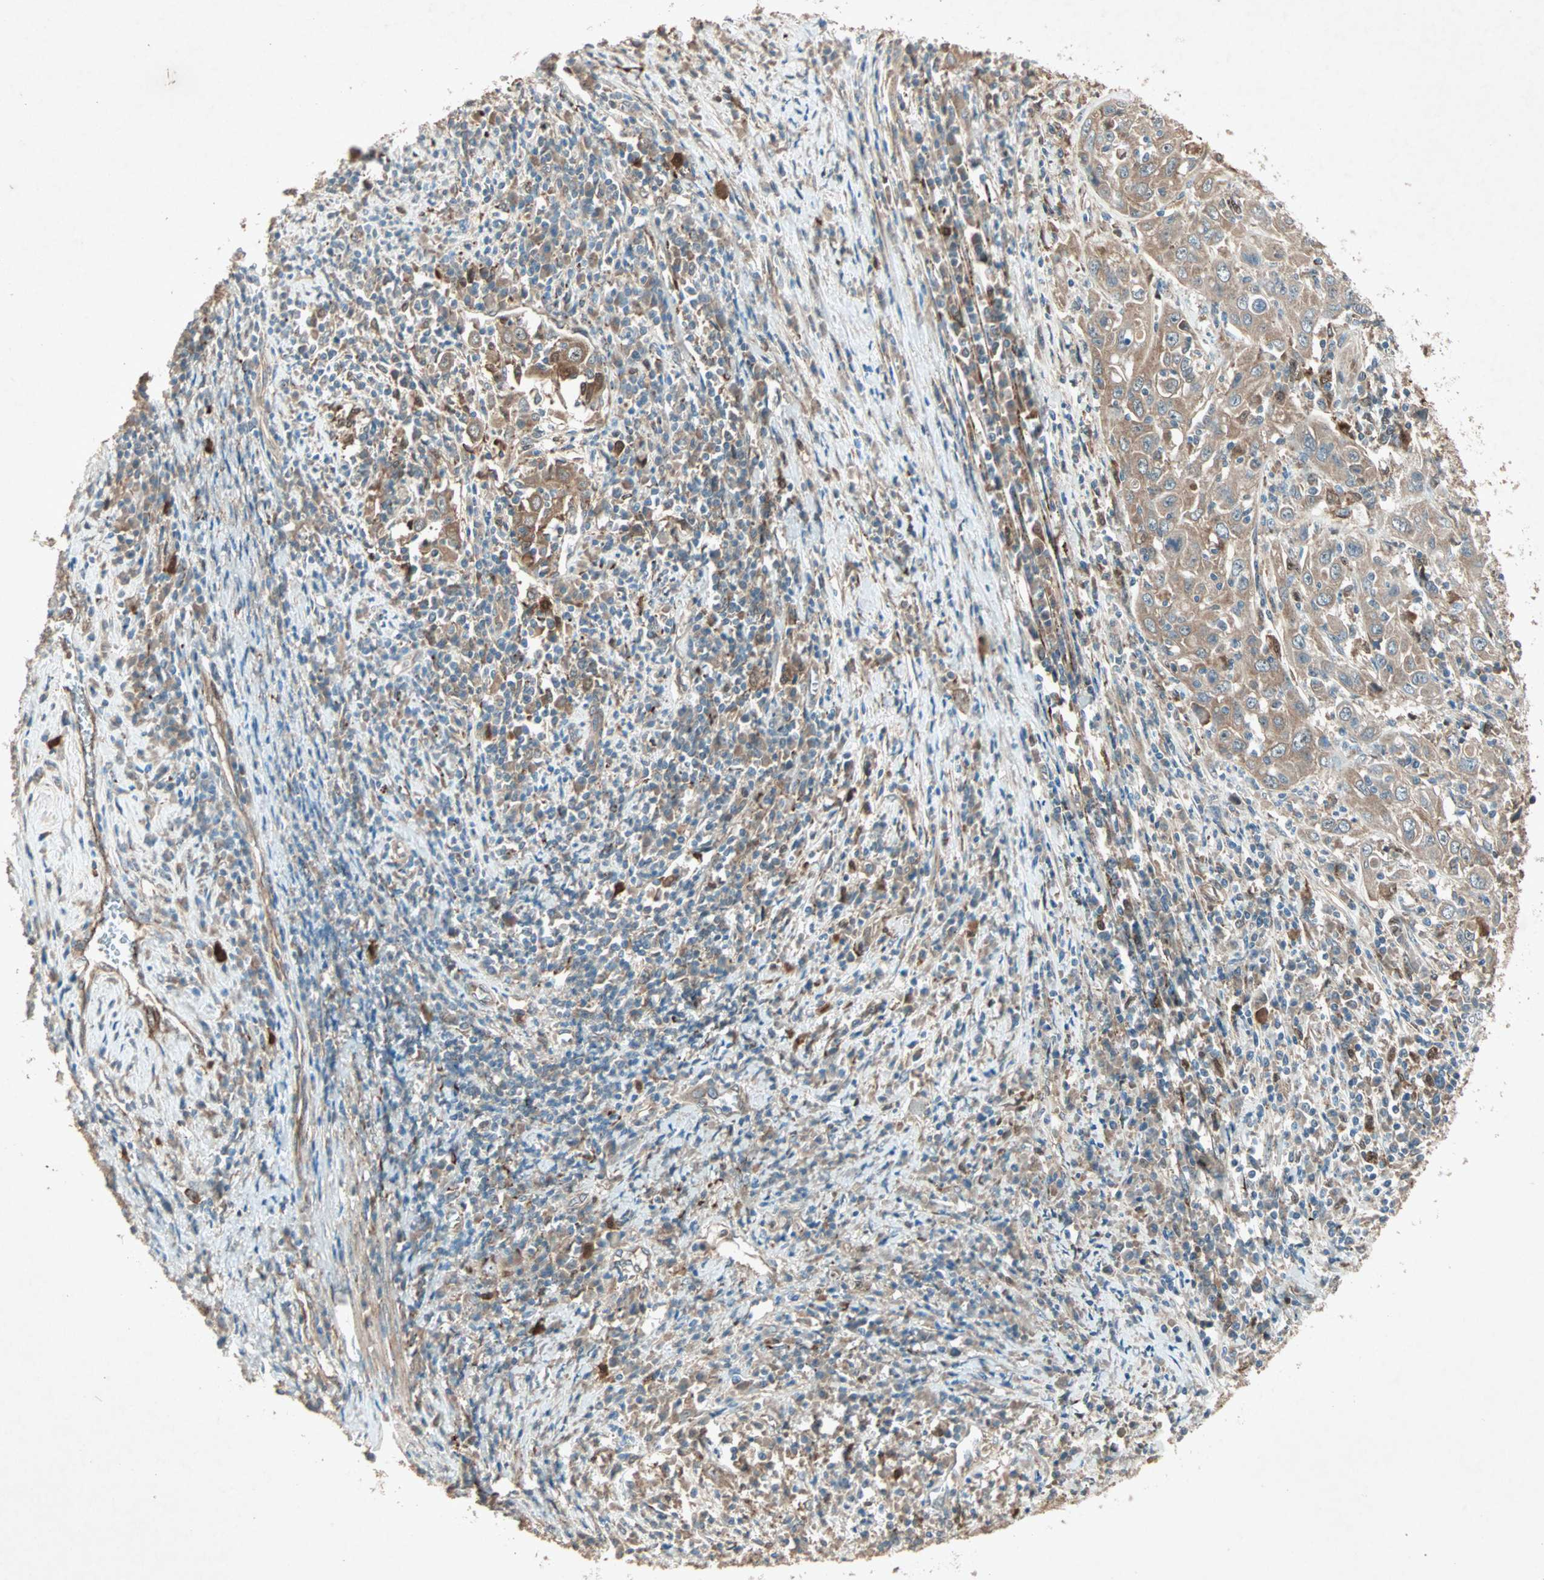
{"staining": {"intensity": "moderate", "quantity": "25%-75%", "location": "cytoplasmic/membranous"}, "tissue": "cervical cancer", "cell_type": "Tumor cells", "image_type": "cancer", "snomed": [{"axis": "morphology", "description": "Squamous cell carcinoma, NOS"}, {"axis": "topography", "description": "Cervix"}], "caption": "Moderate cytoplasmic/membranous protein staining is present in approximately 25%-75% of tumor cells in cervical squamous cell carcinoma. (DAB IHC with brightfield microscopy, high magnification).", "gene": "SDSL", "patient": {"sex": "female", "age": 46}}